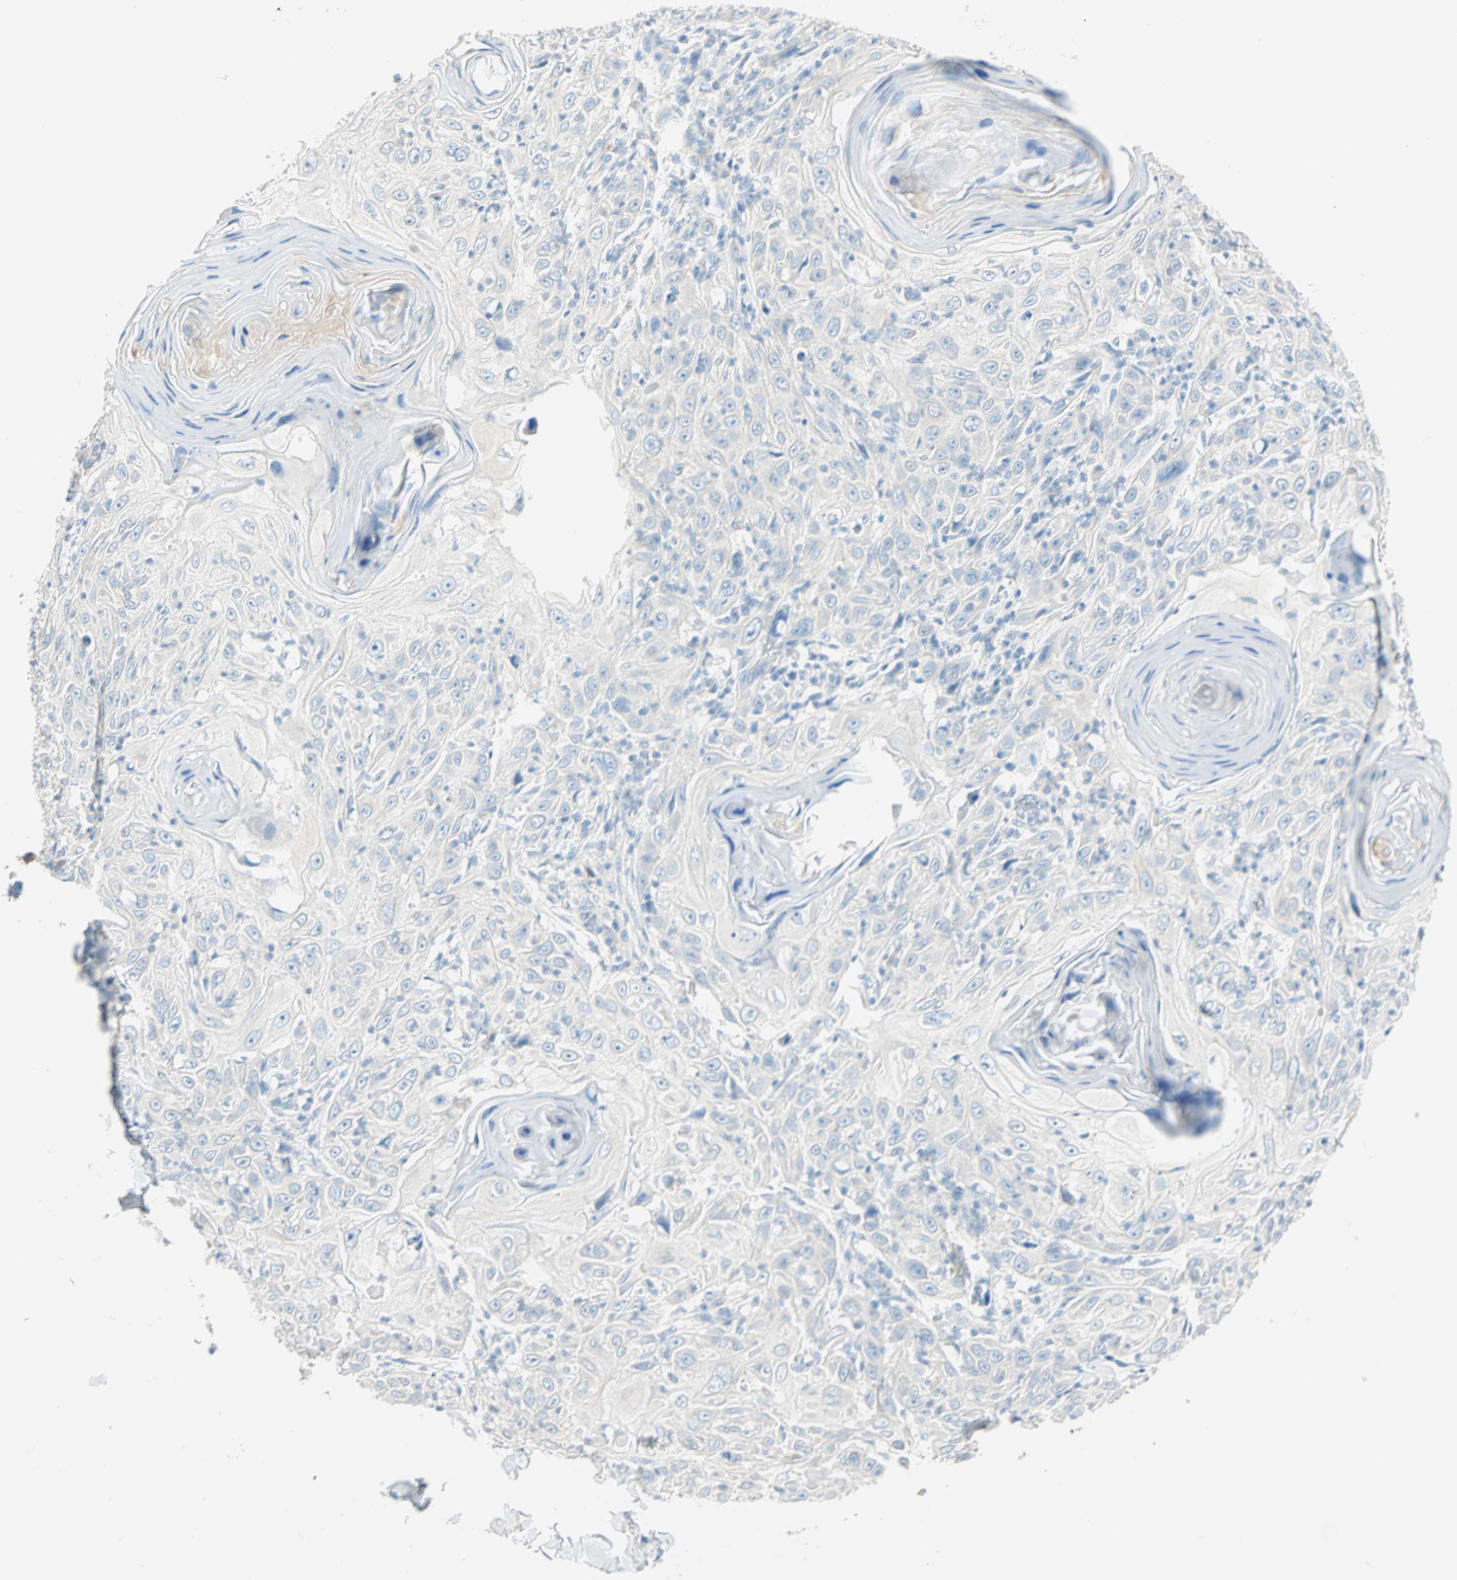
{"staining": {"intensity": "negative", "quantity": "none", "location": "none"}, "tissue": "skin cancer", "cell_type": "Tumor cells", "image_type": "cancer", "snomed": [{"axis": "morphology", "description": "Squamous cell carcinoma, NOS"}, {"axis": "topography", "description": "Skin"}], "caption": "IHC micrograph of squamous cell carcinoma (skin) stained for a protein (brown), which exhibits no expression in tumor cells.", "gene": "ATF6", "patient": {"sex": "female", "age": 88}}